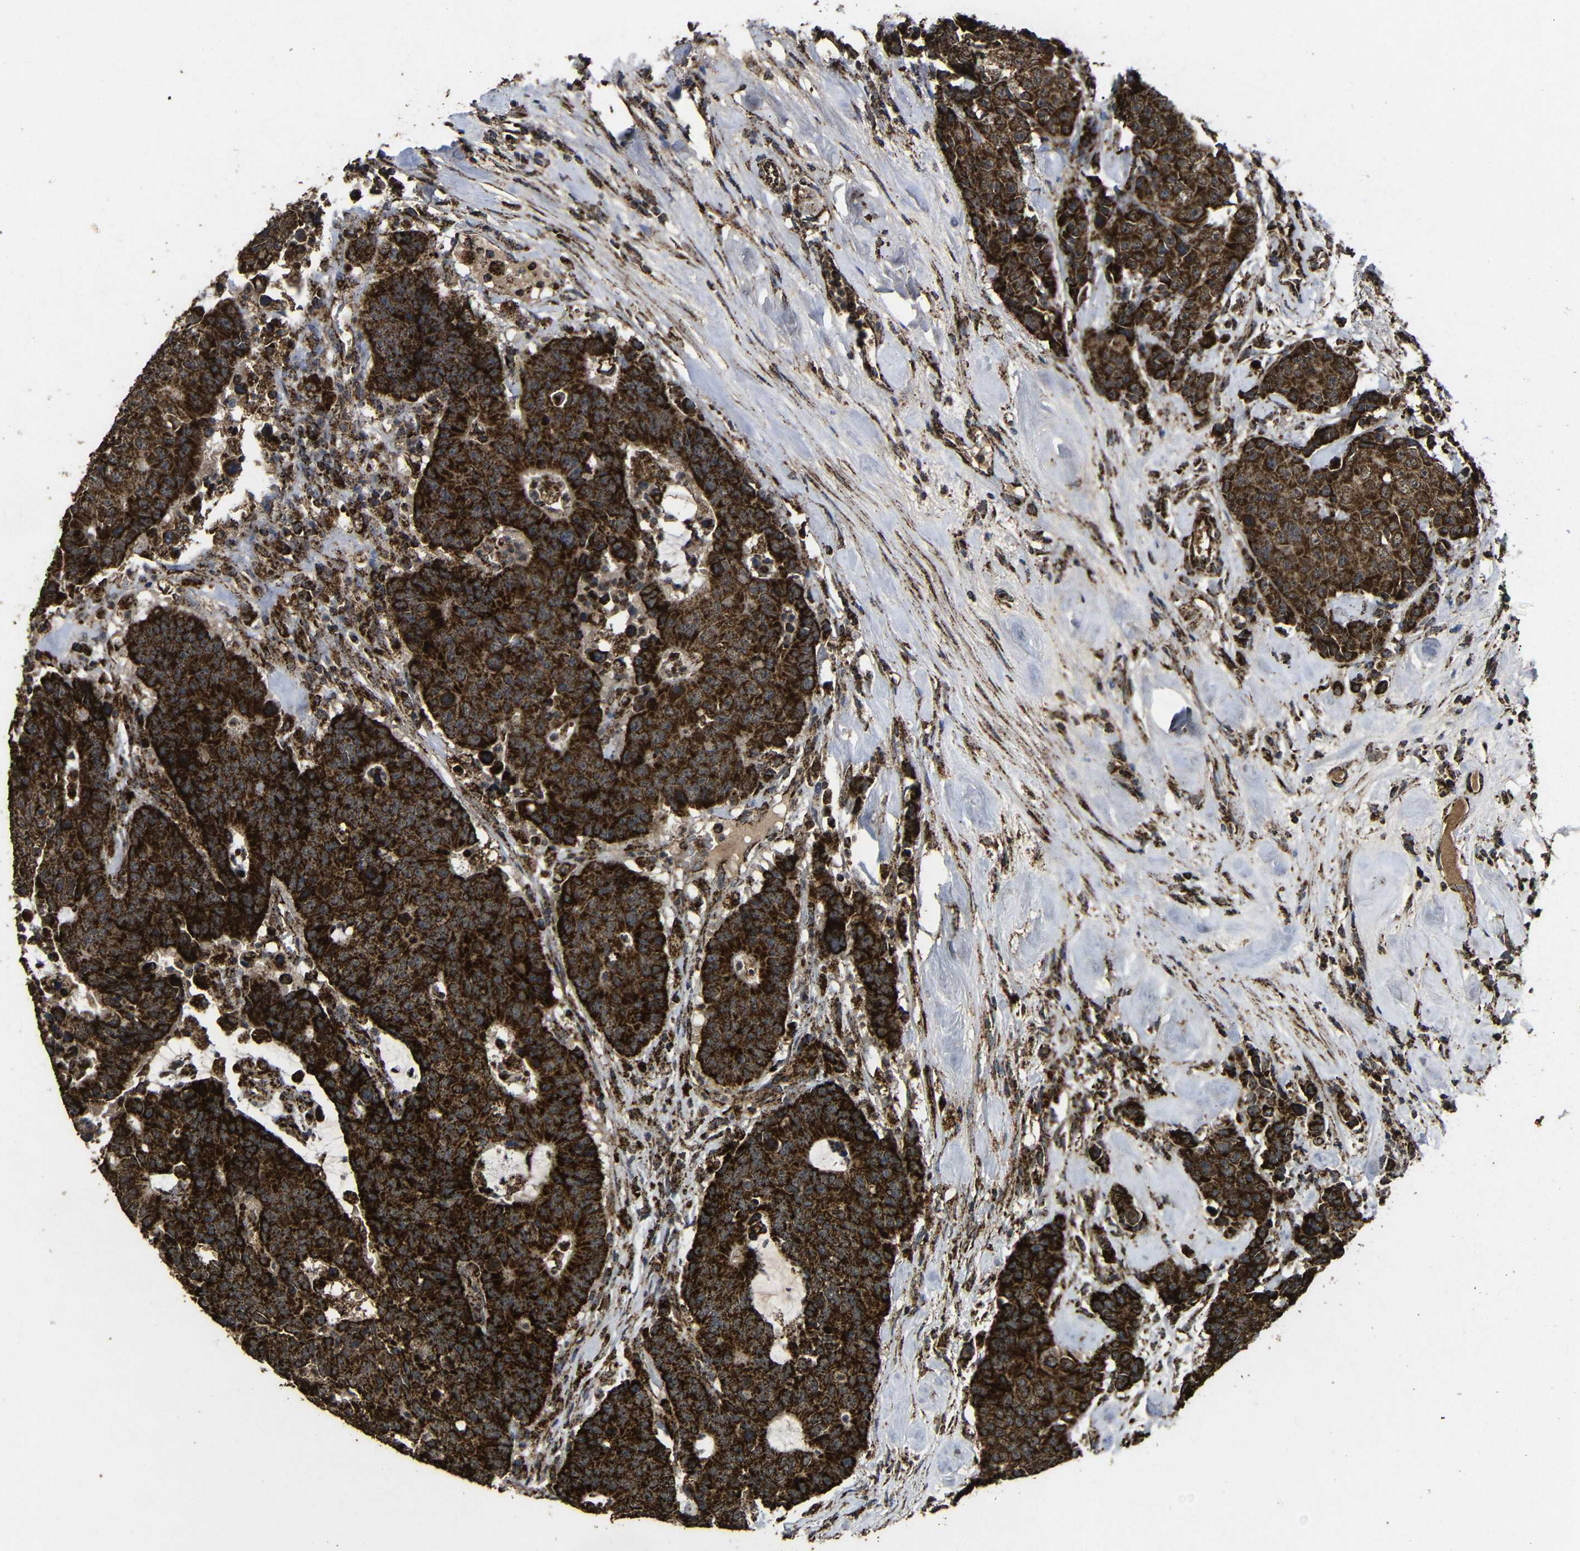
{"staining": {"intensity": "strong", "quantity": ">75%", "location": "cytoplasmic/membranous"}, "tissue": "colorectal cancer", "cell_type": "Tumor cells", "image_type": "cancer", "snomed": [{"axis": "morphology", "description": "Adenocarcinoma, NOS"}, {"axis": "topography", "description": "Colon"}], "caption": "Colorectal adenocarcinoma was stained to show a protein in brown. There is high levels of strong cytoplasmic/membranous positivity in approximately >75% of tumor cells. (IHC, brightfield microscopy, high magnification).", "gene": "ATP5F1A", "patient": {"sex": "female", "age": 86}}